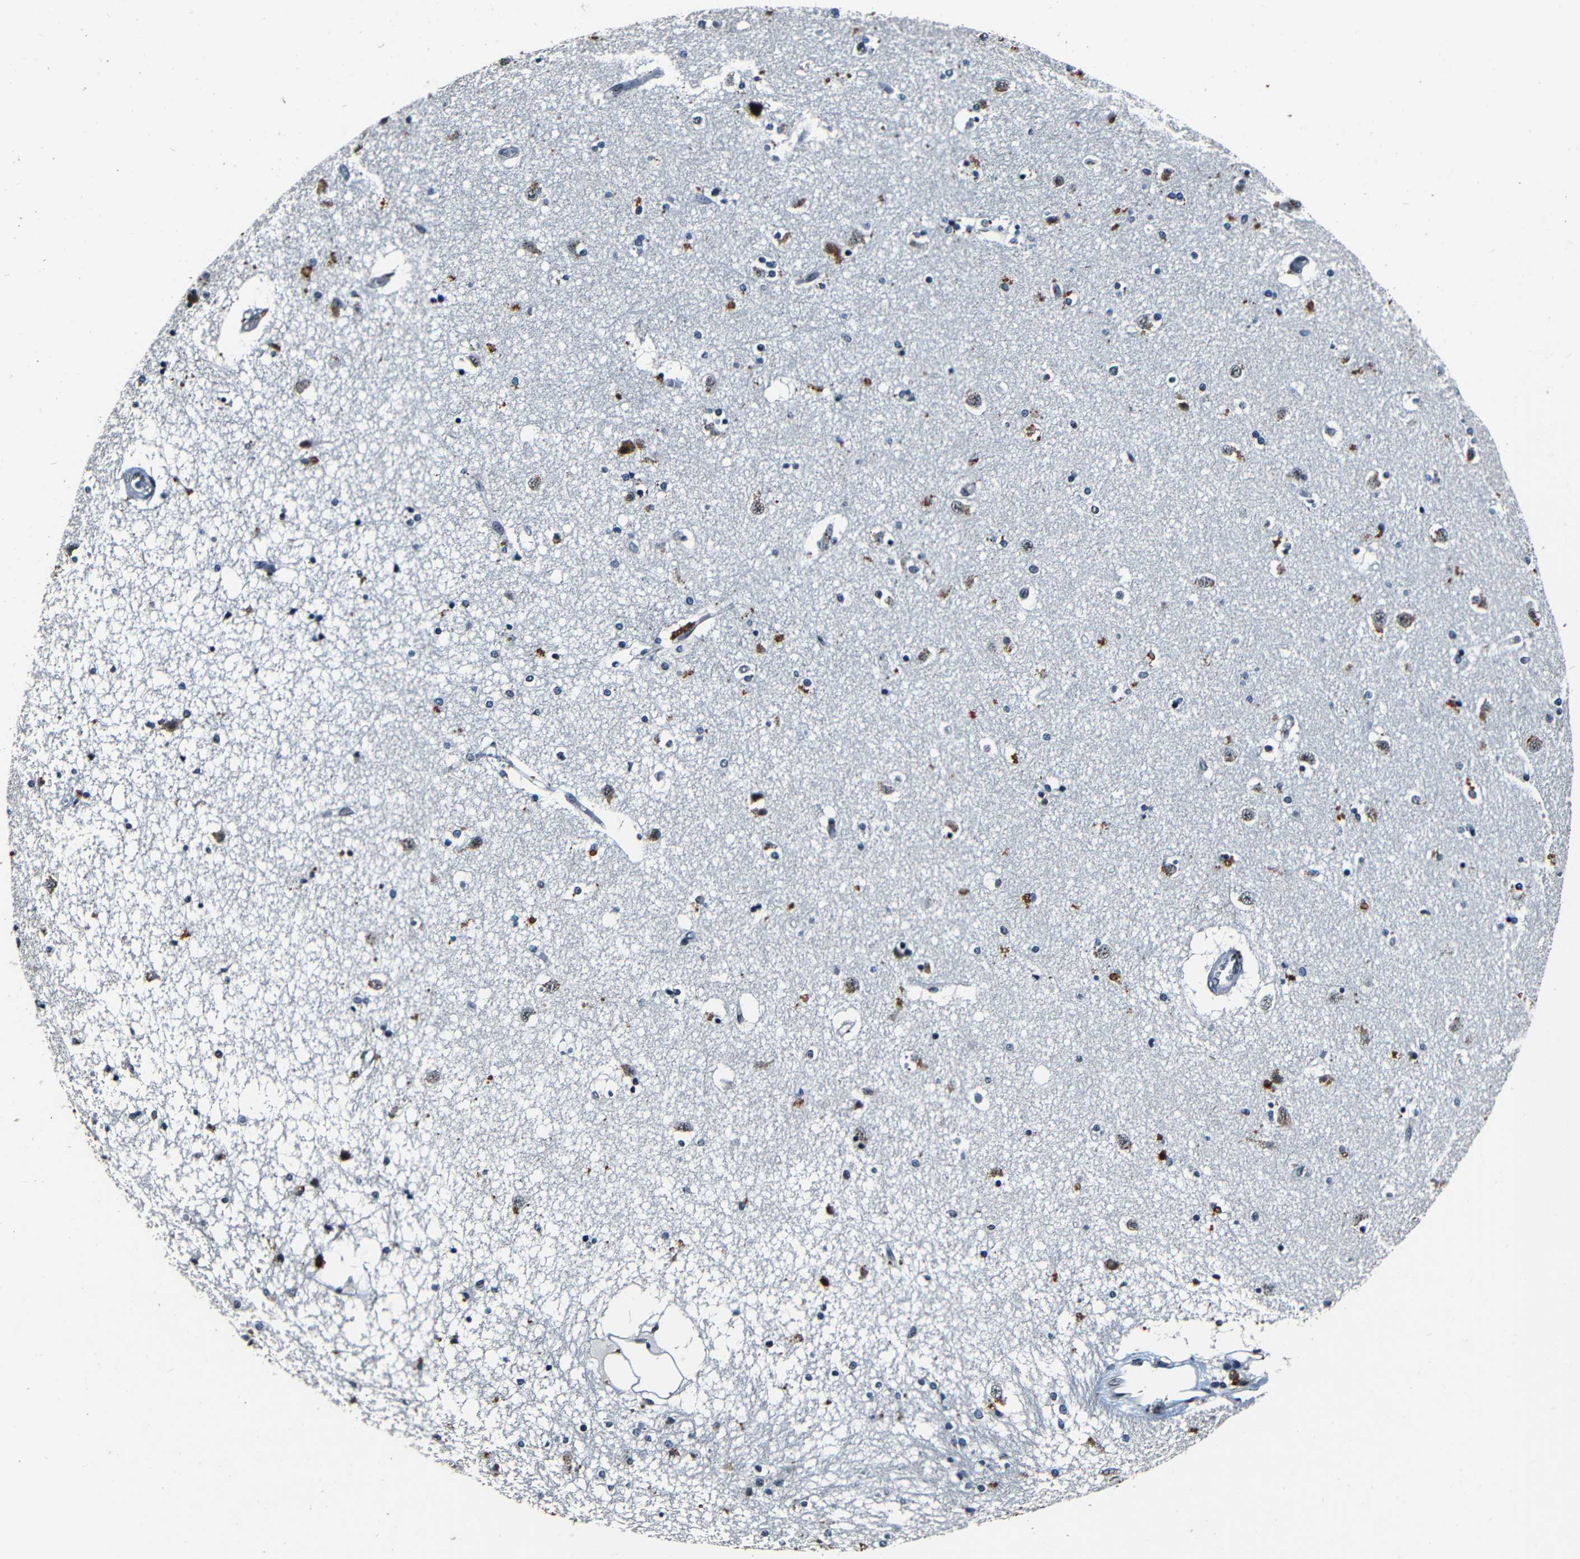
{"staining": {"intensity": "moderate", "quantity": "25%-75%", "location": "cytoplasmic/membranous,nuclear"}, "tissue": "caudate", "cell_type": "Glial cells", "image_type": "normal", "snomed": [{"axis": "morphology", "description": "Normal tissue, NOS"}, {"axis": "topography", "description": "Lateral ventricle wall"}], "caption": "Caudate stained for a protein (brown) displays moderate cytoplasmic/membranous,nuclear positive staining in about 25%-75% of glial cells.", "gene": "FOXD4L1", "patient": {"sex": "female", "age": 54}}